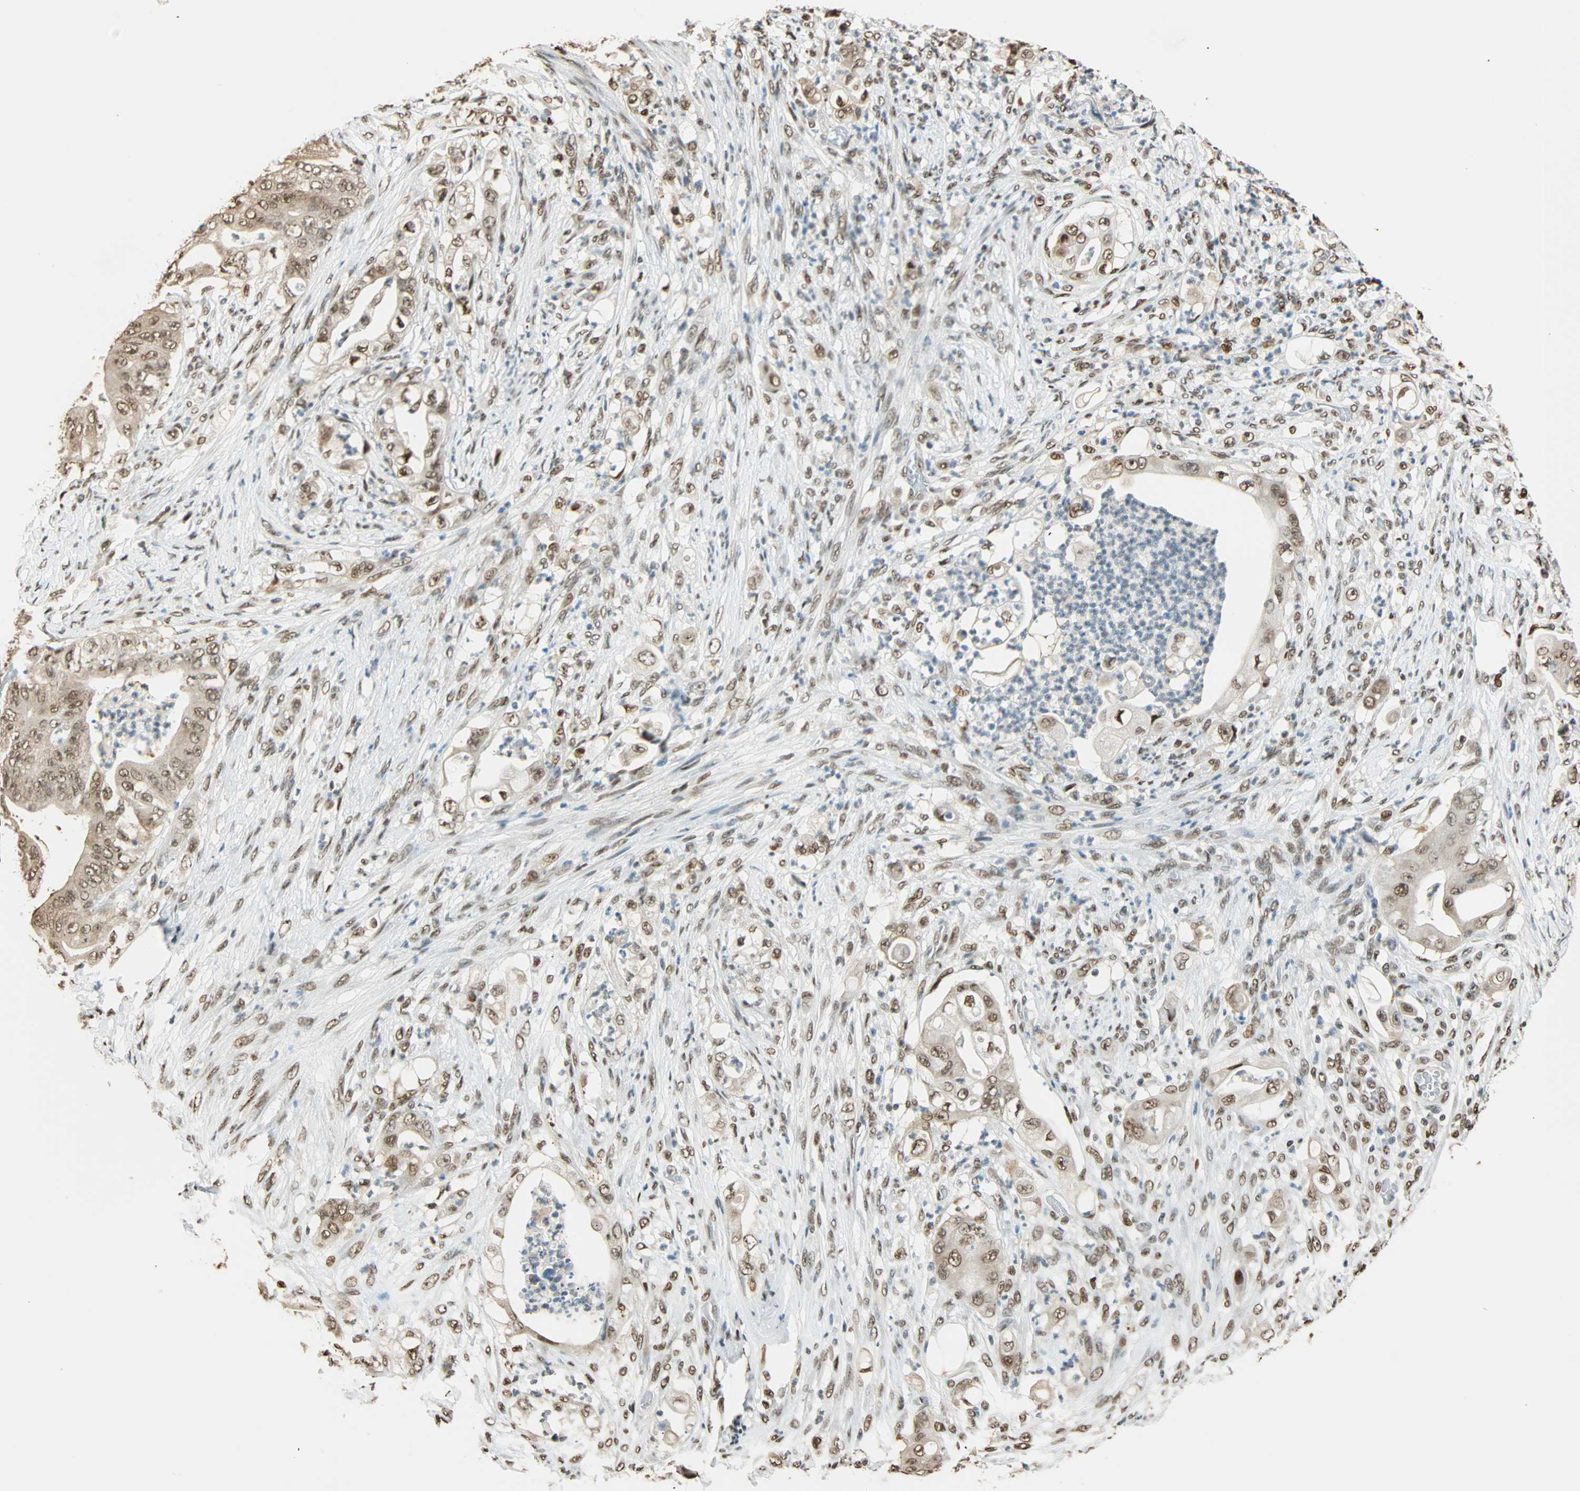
{"staining": {"intensity": "weak", "quantity": ">75%", "location": "cytoplasmic/membranous,nuclear"}, "tissue": "stomach cancer", "cell_type": "Tumor cells", "image_type": "cancer", "snomed": [{"axis": "morphology", "description": "Adenocarcinoma, NOS"}, {"axis": "topography", "description": "Stomach"}], "caption": "This micrograph shows IHC staining of human adenocarcinoma (stomach), with low weak cytoplasmic/membranous and nuclear positivity in about >75% of tumor cells.", "gene": "FANCG", "patient": {"sex": "female", "age": 73}}